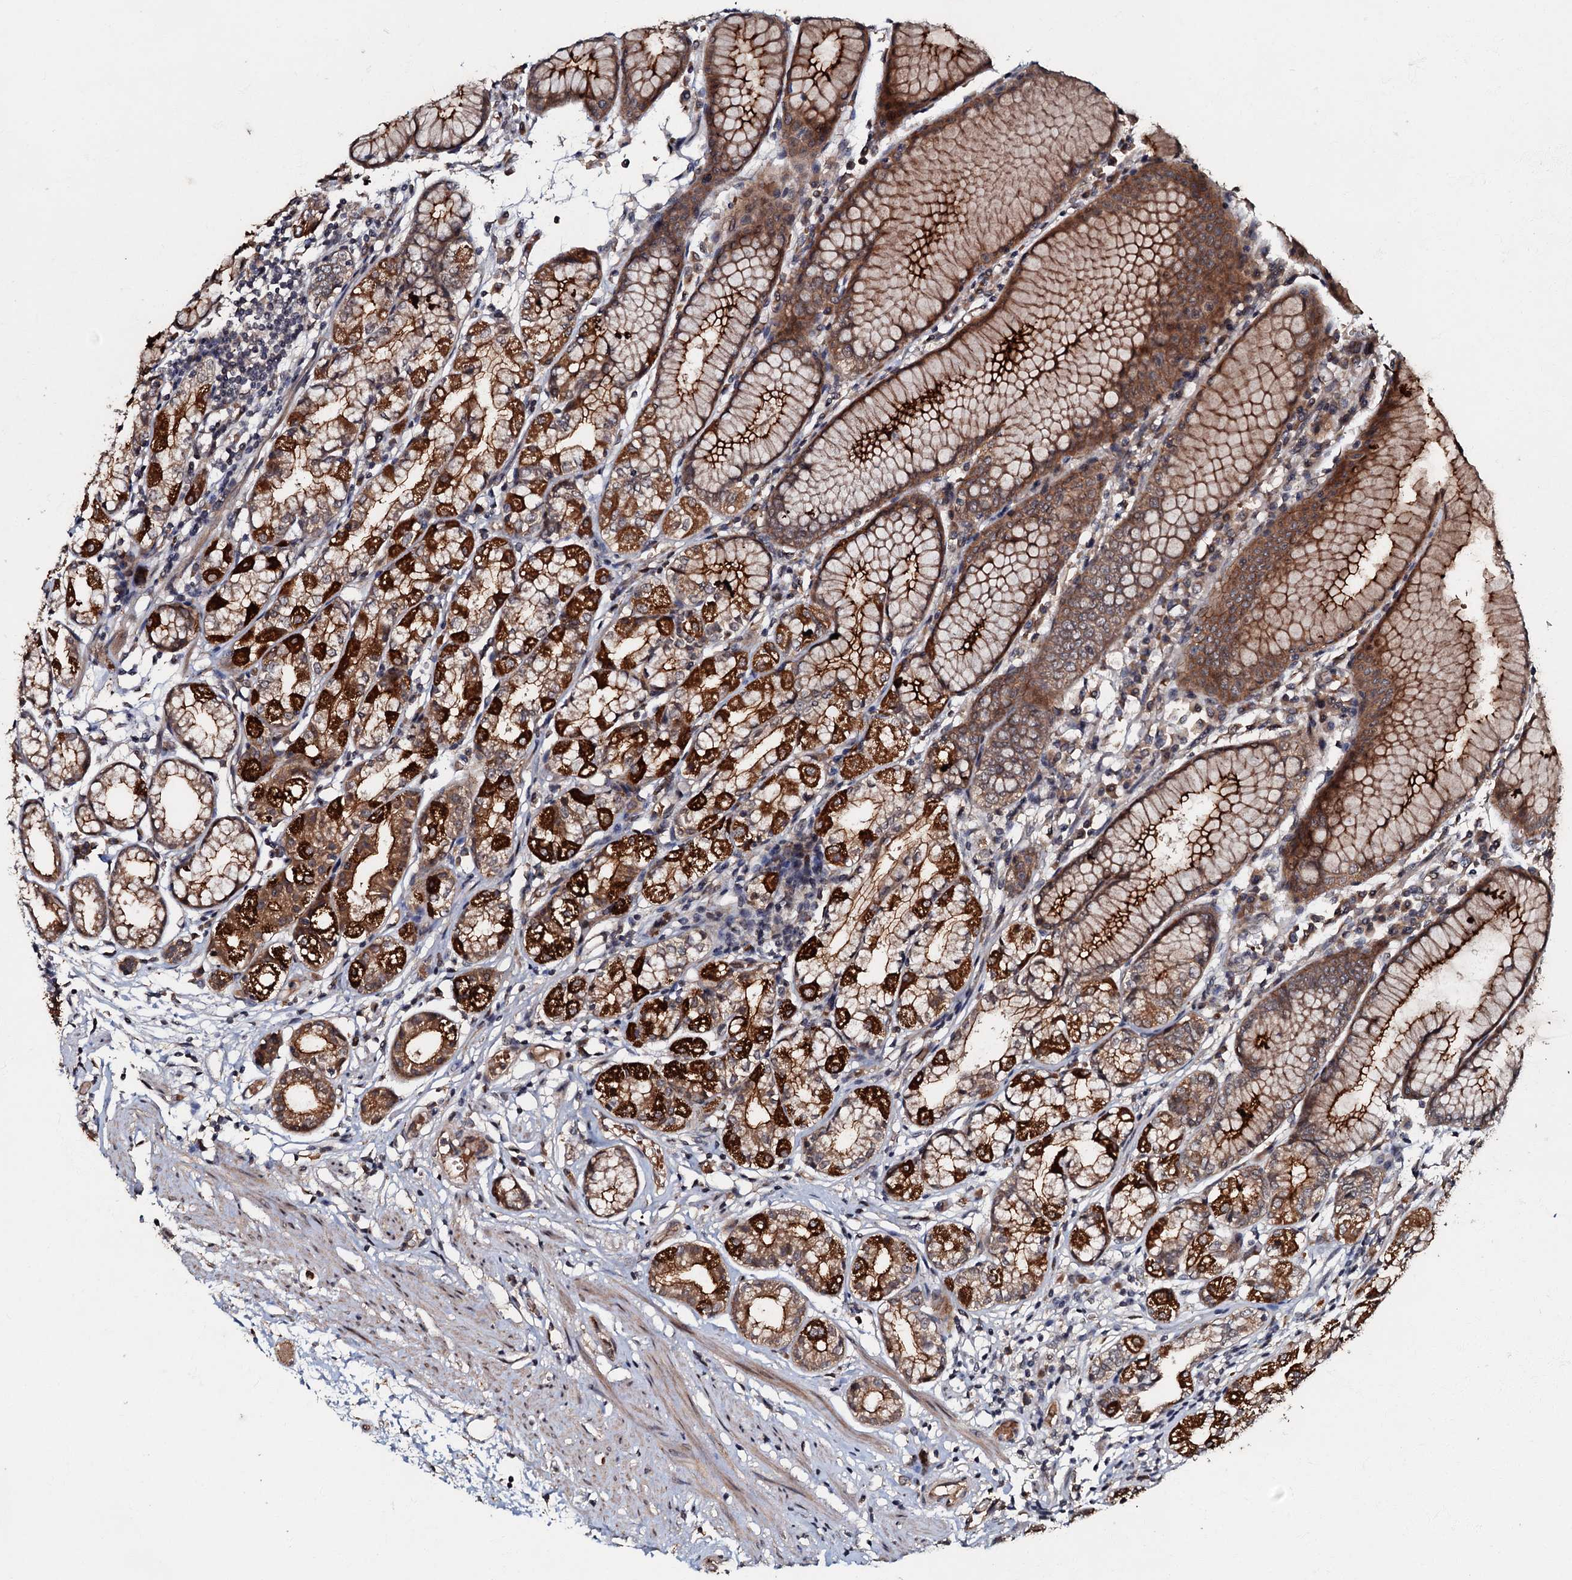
{"staining": {"intensity": "strong", "quantity": ">75%", "location": "cytoplasmic/membranous"}, "tissue": "stomach", "cell_type": "Glandular cells", "image_type": "normal", "snomed": [{"axis": "morphology", "description": "Normal tissue, NOS"}, {"axis": "topography", "description": "Stomach"}], "caption": "A high-resolution image shows immunohistochemistry (IHC) staining of unremarkable stomach, which displays strong cytoplasmic/membranous positivity in about >75% of glandular cells.", "gene": "MANSC4", "patient": {"sex": "female", "age": 57}}